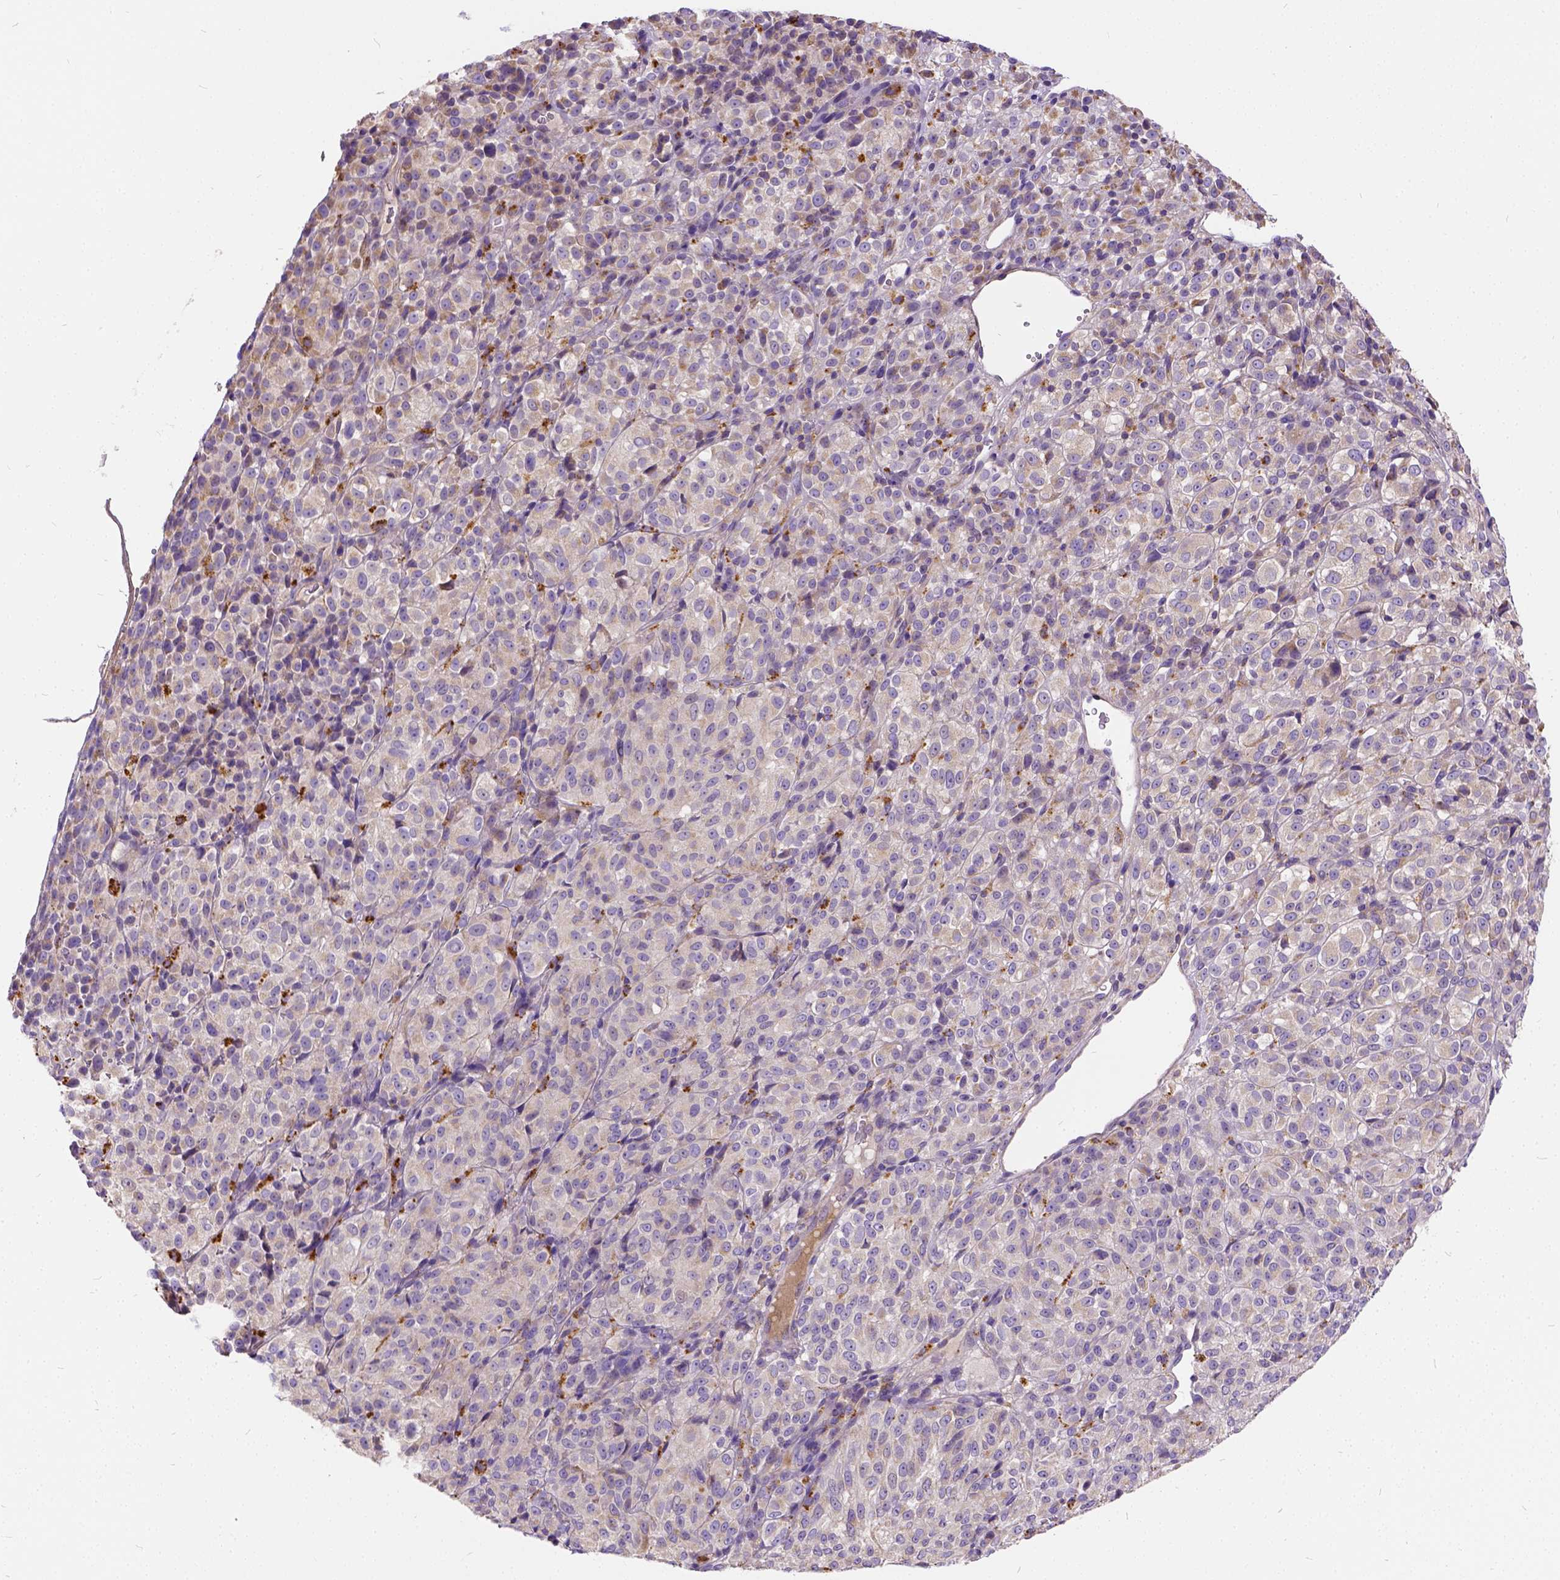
{"staining": {"intensity": "negative", "quantity": "none", "location": "none"}, "tissue": "melanoma", "cell_type": "Tumor cells", "image_type": "cancer", "snomed": [{"axis": "morphology", "description": "Malignant melanoma, Metastatic site"}, {"axis": "topography", "description": "Brain"}], "caption": "Photomicrograph shows no significant protein positivity in tumor cells of malignant melanoma (metastatic site).", "gene": "CADM4", "patient": {"sex": "female", "age": 56}}